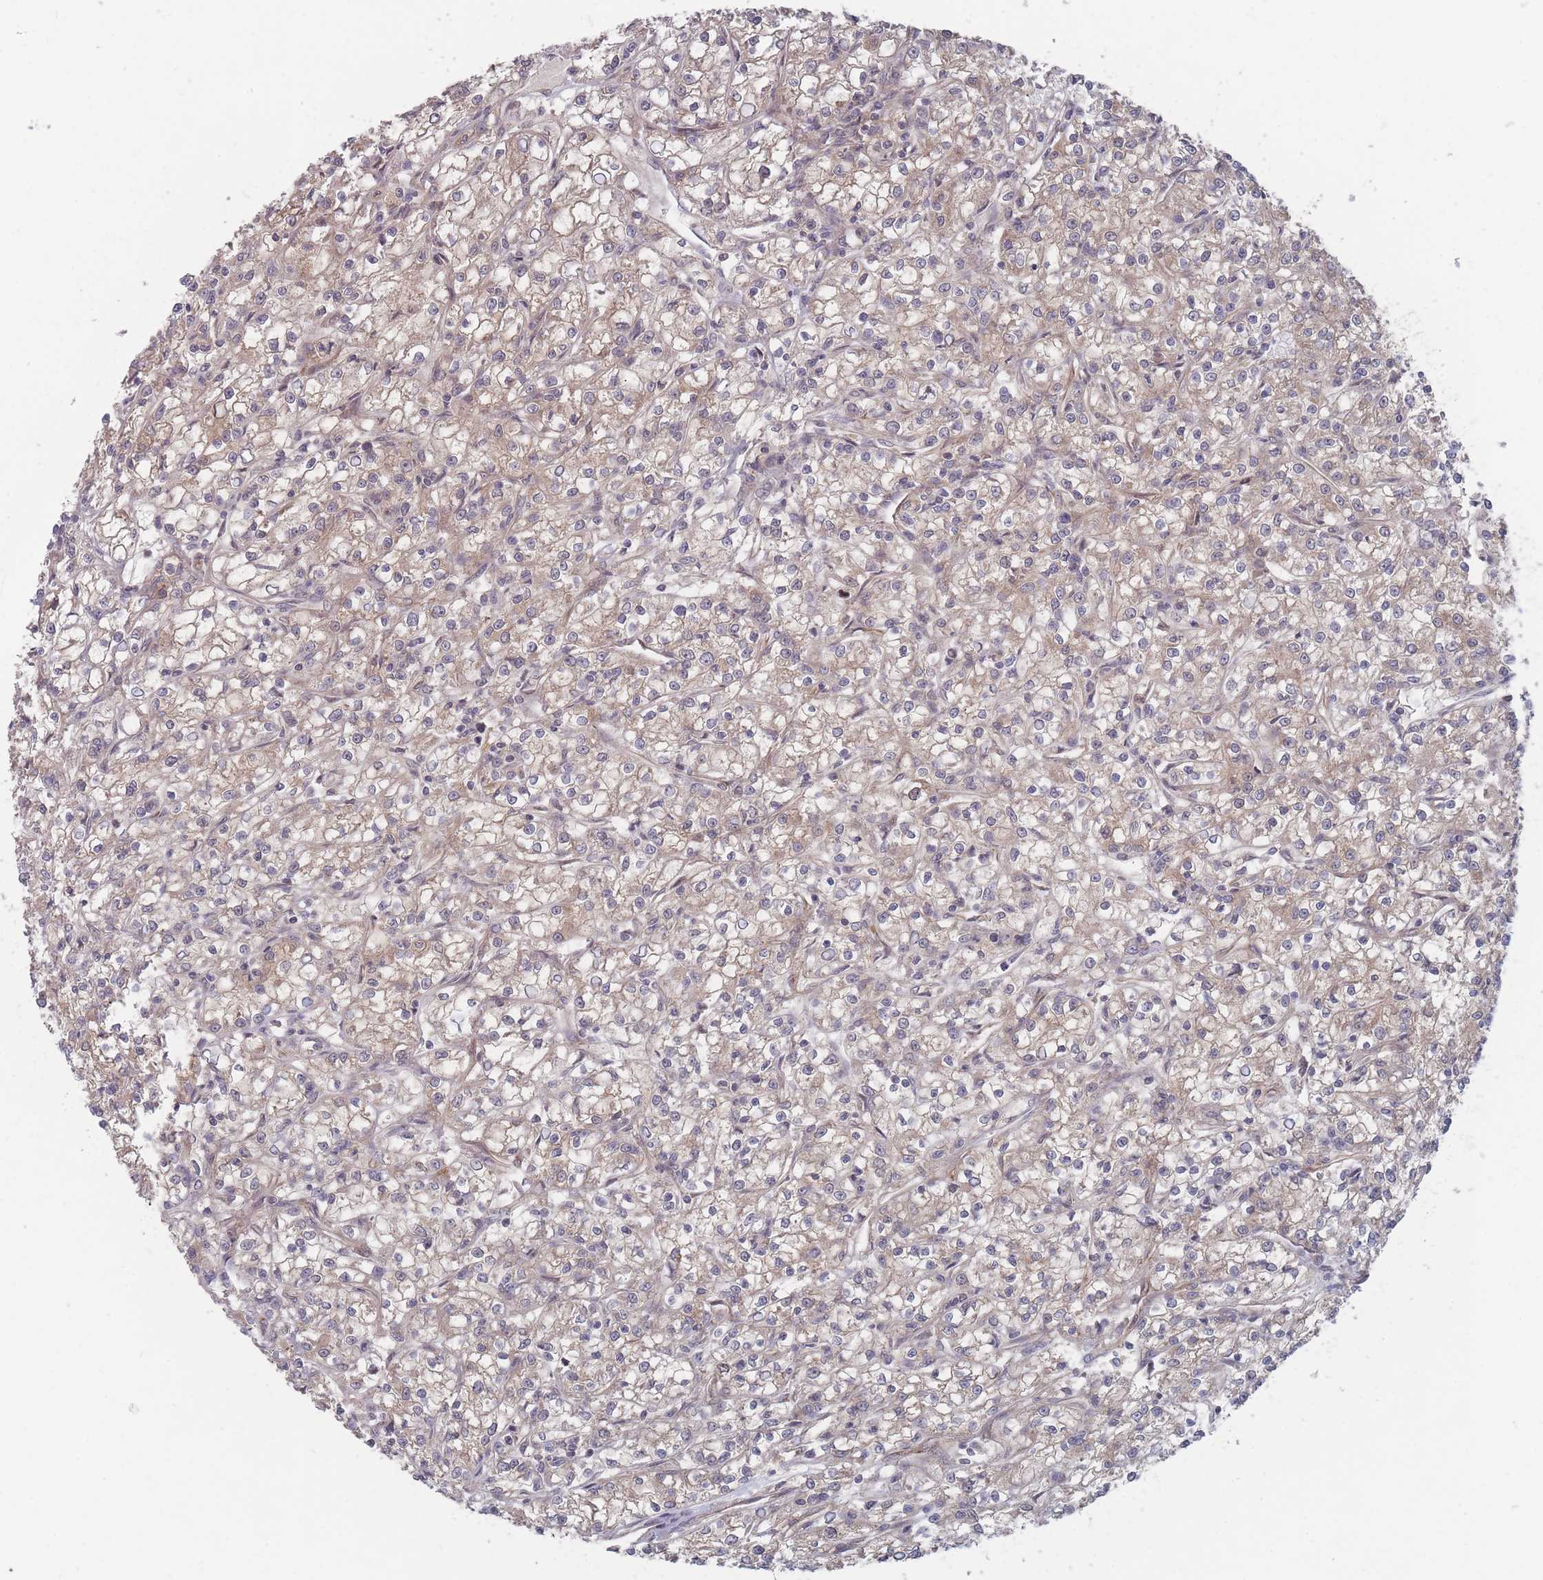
{"staining": {"intensity": "weak", "quantity": "25%-75%", "location": "cytoplasmic/membranous"}, "tissue": "renal cancer", "cell_type": "Tumor cells", "image_type": "cancer", "snomed": [{"axis": "morphology", "description": "Adenocarcinoma, NOS"}, {"axis": "topography", "description": "Kidney"}], "caption": "Brown immunohistochemical staining in human renal cancer (adenocarcinoma) shows weak cytoplasmic/membranous staining in approximately 25%-75% of tumor cells. (DAB (3,3'-diaminobenzidine) IHC with brightfield microscopy, high magnification).", "gene": "CNTRL", "patient": {"sex": "female", "age": 59}}